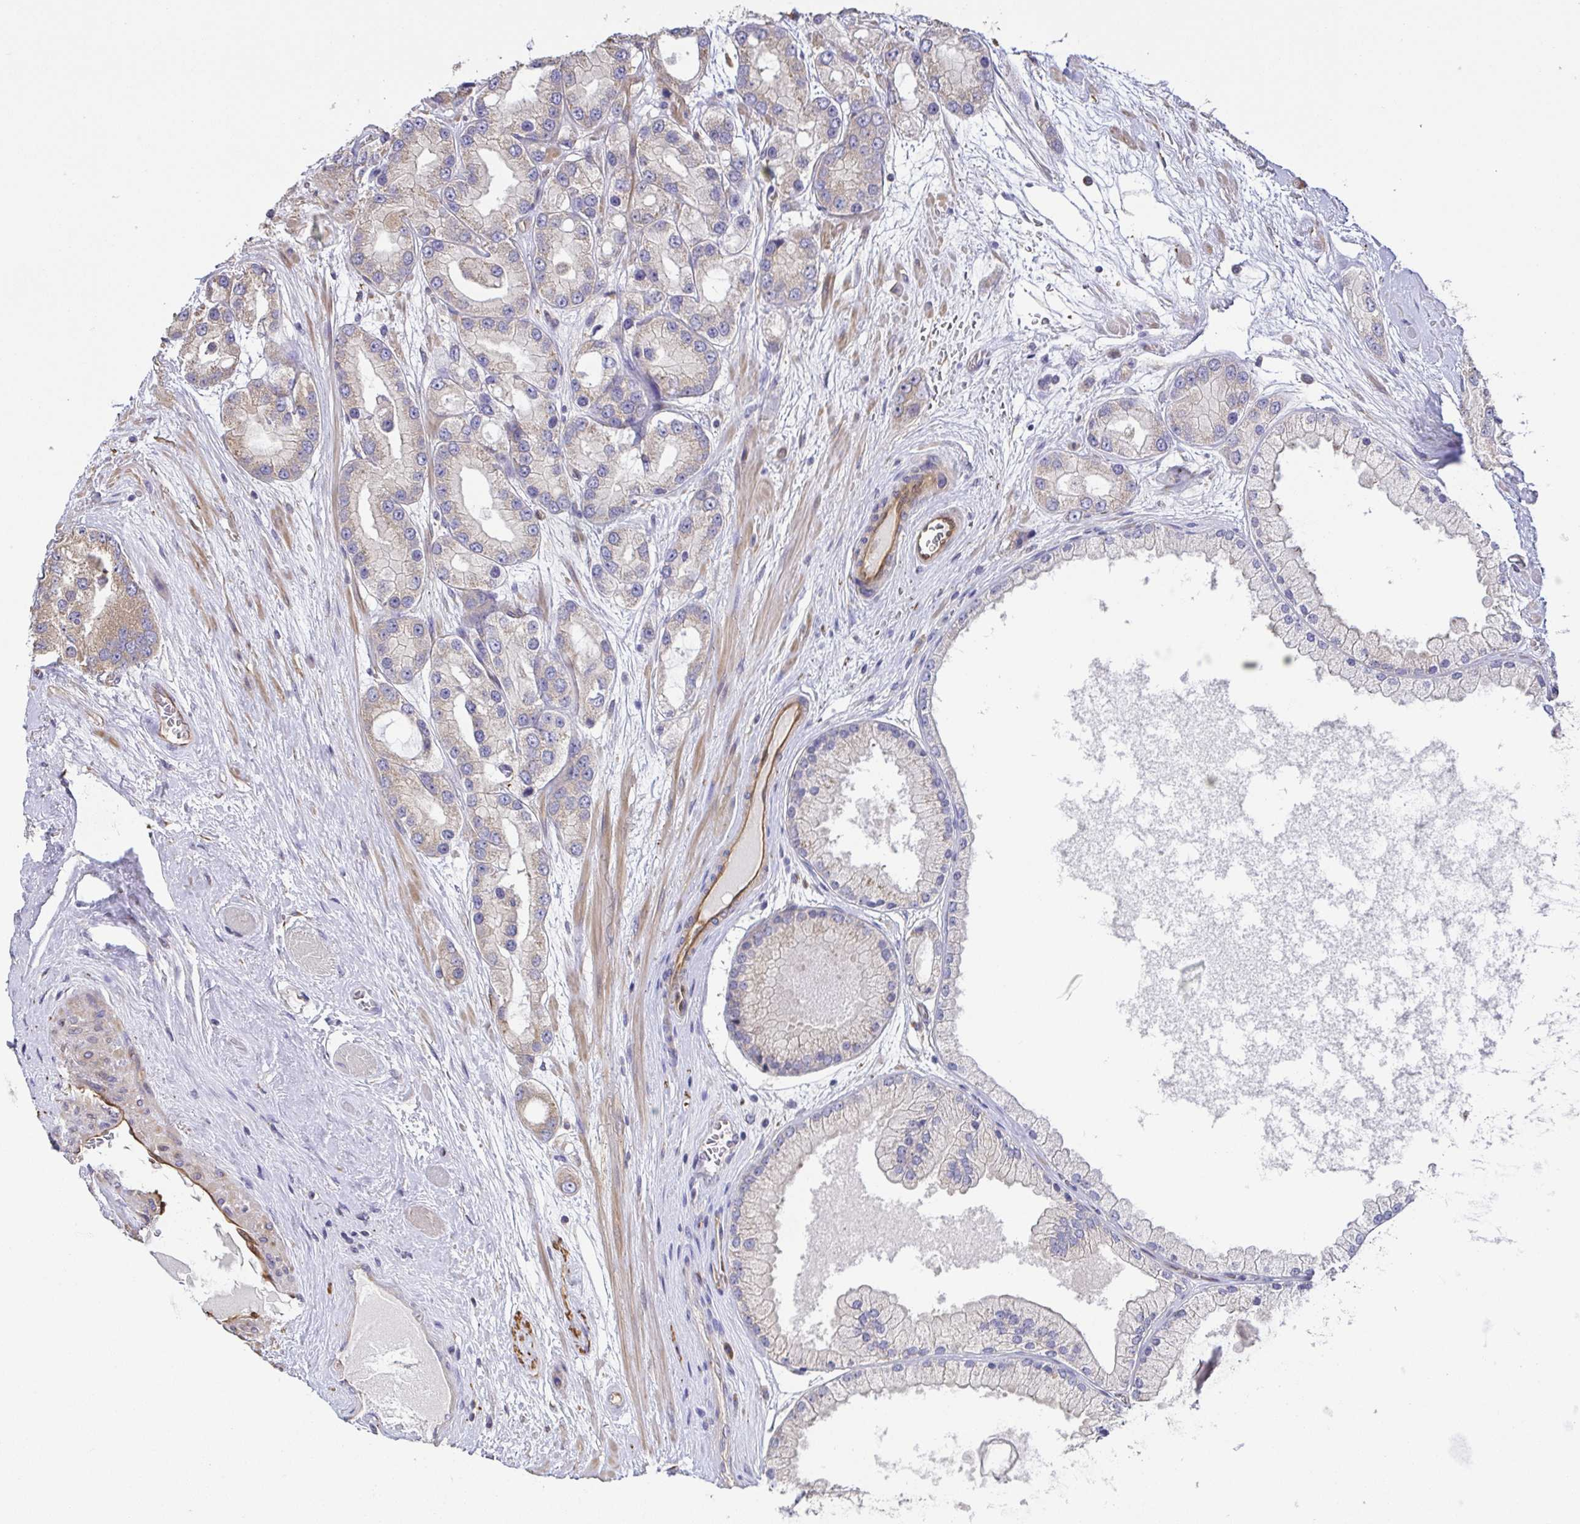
{"staining": {"intensity": "weak", "quantity": "25%-75%", "location": "cytoplasmic/membranous,nuclear"}, "tissue": "prostate cancer", "cell_type": "Tumor cells", "image_type": "cancer", "snomed": [{"axis": "morphology", "description": "Adenocarcinoma, High grade"}, {"axis": "topography", "description": "Prostate"}], "caption": "A high-resolution photomicrograph shows immunohistochemistry (IHC) staining of prostate cancer, which displays weak cytoplasmic/membranous and nuclear expression in approximately 25%-75% of tumor cells.", "gene": "EIF3D", "patient": {"sex": "male", "age": 67}}